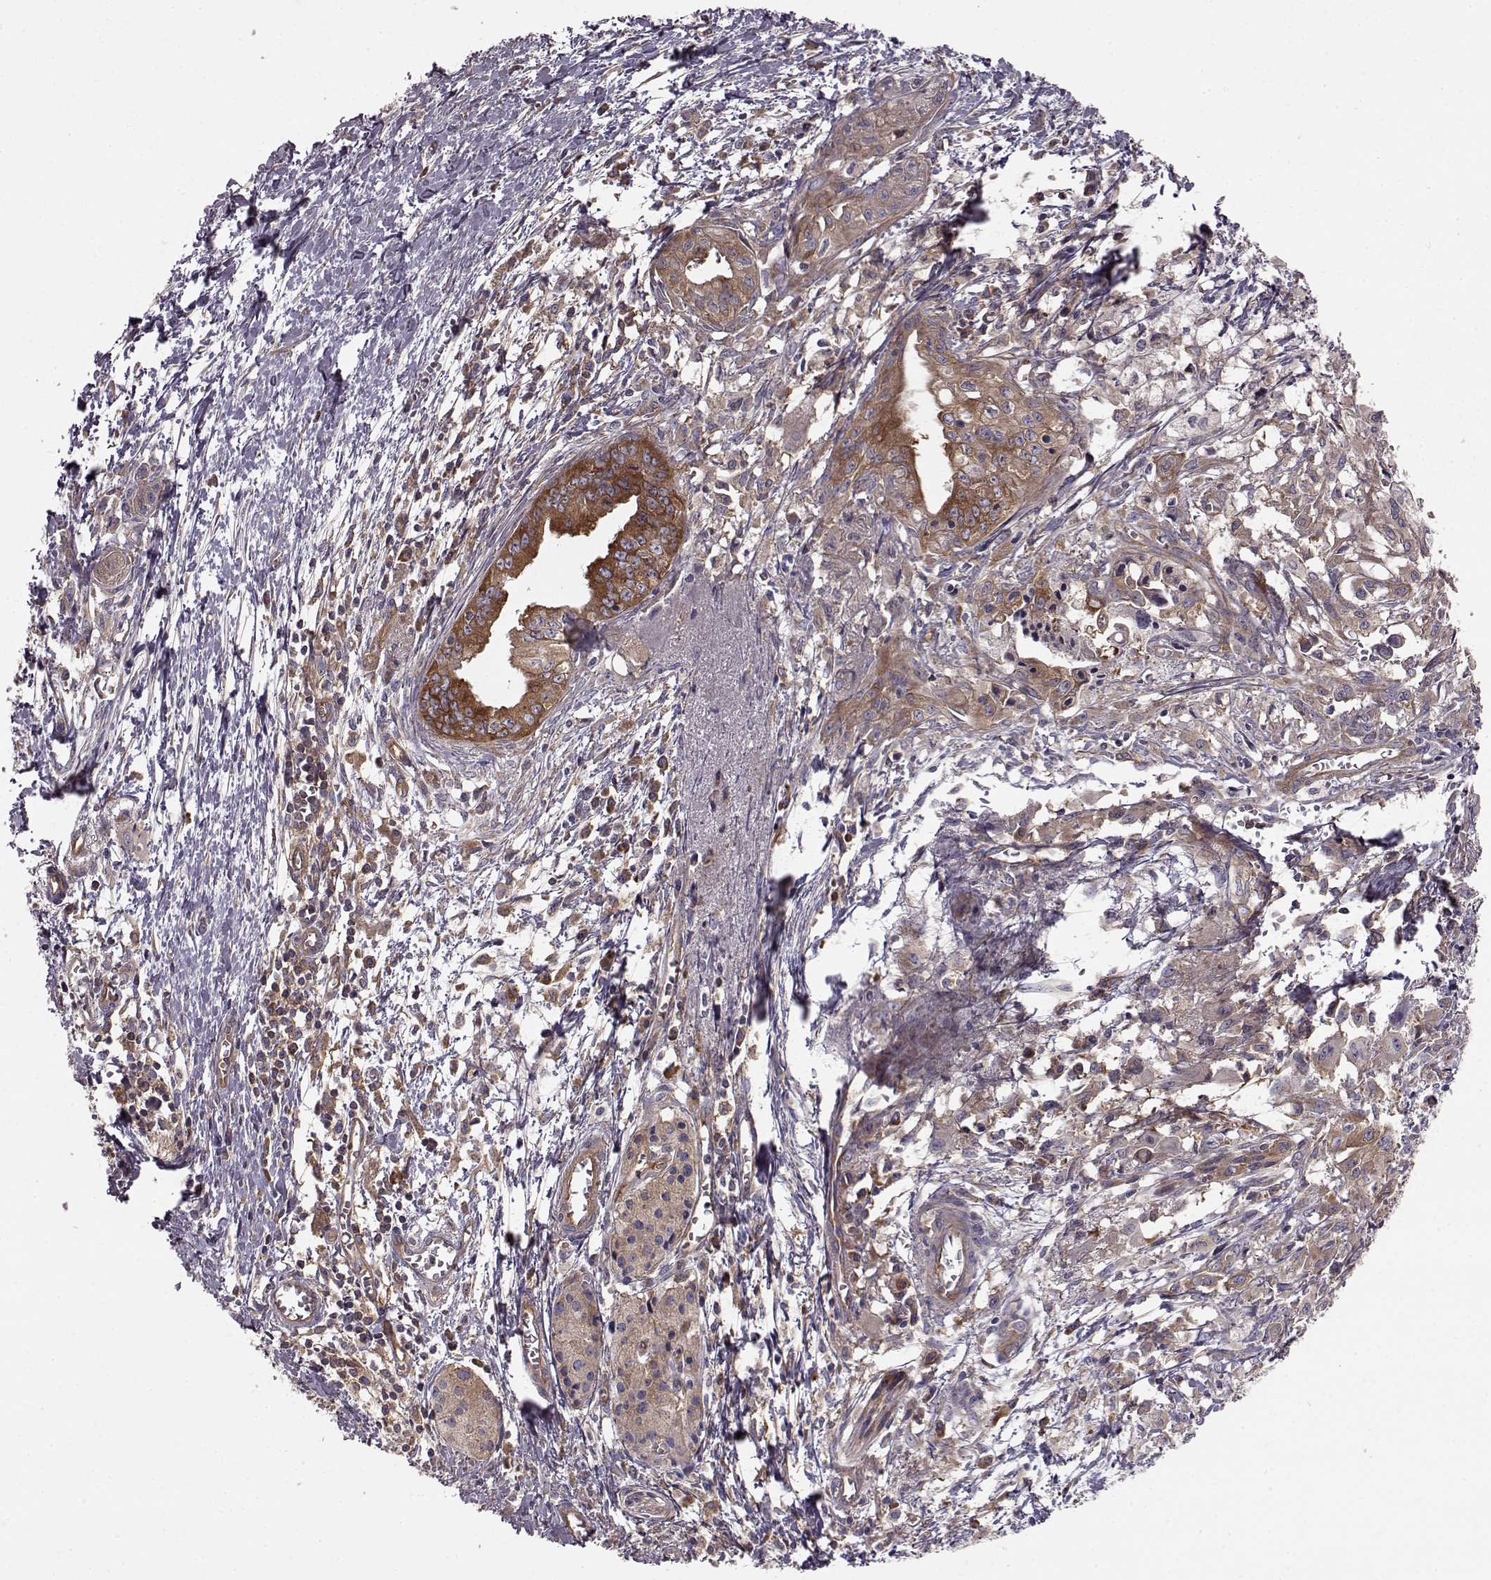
{"staining": {"intensity": "moderate", "quantity": "25%-75%", "location": "cytoplasmic/membranous"}, "tissue": "pancreatic cancer", "cell_type": "Tumor cells", "image_type": "cancer", "snomed": [{"axis": "morphology", "description": "Adenocarcinoma, NOS"}, {"axis": "topography", "description": "Pancreas"}], "caption": "Brown immunohistochemical staining in human pancreatic cancer (adenocarcinoma) displays moderate cytoplasmic/membranous staining in about 25%-75% of tumor cells.", "gene": "RABGAP1", "patient": {"sex": "female", "age": 61}}